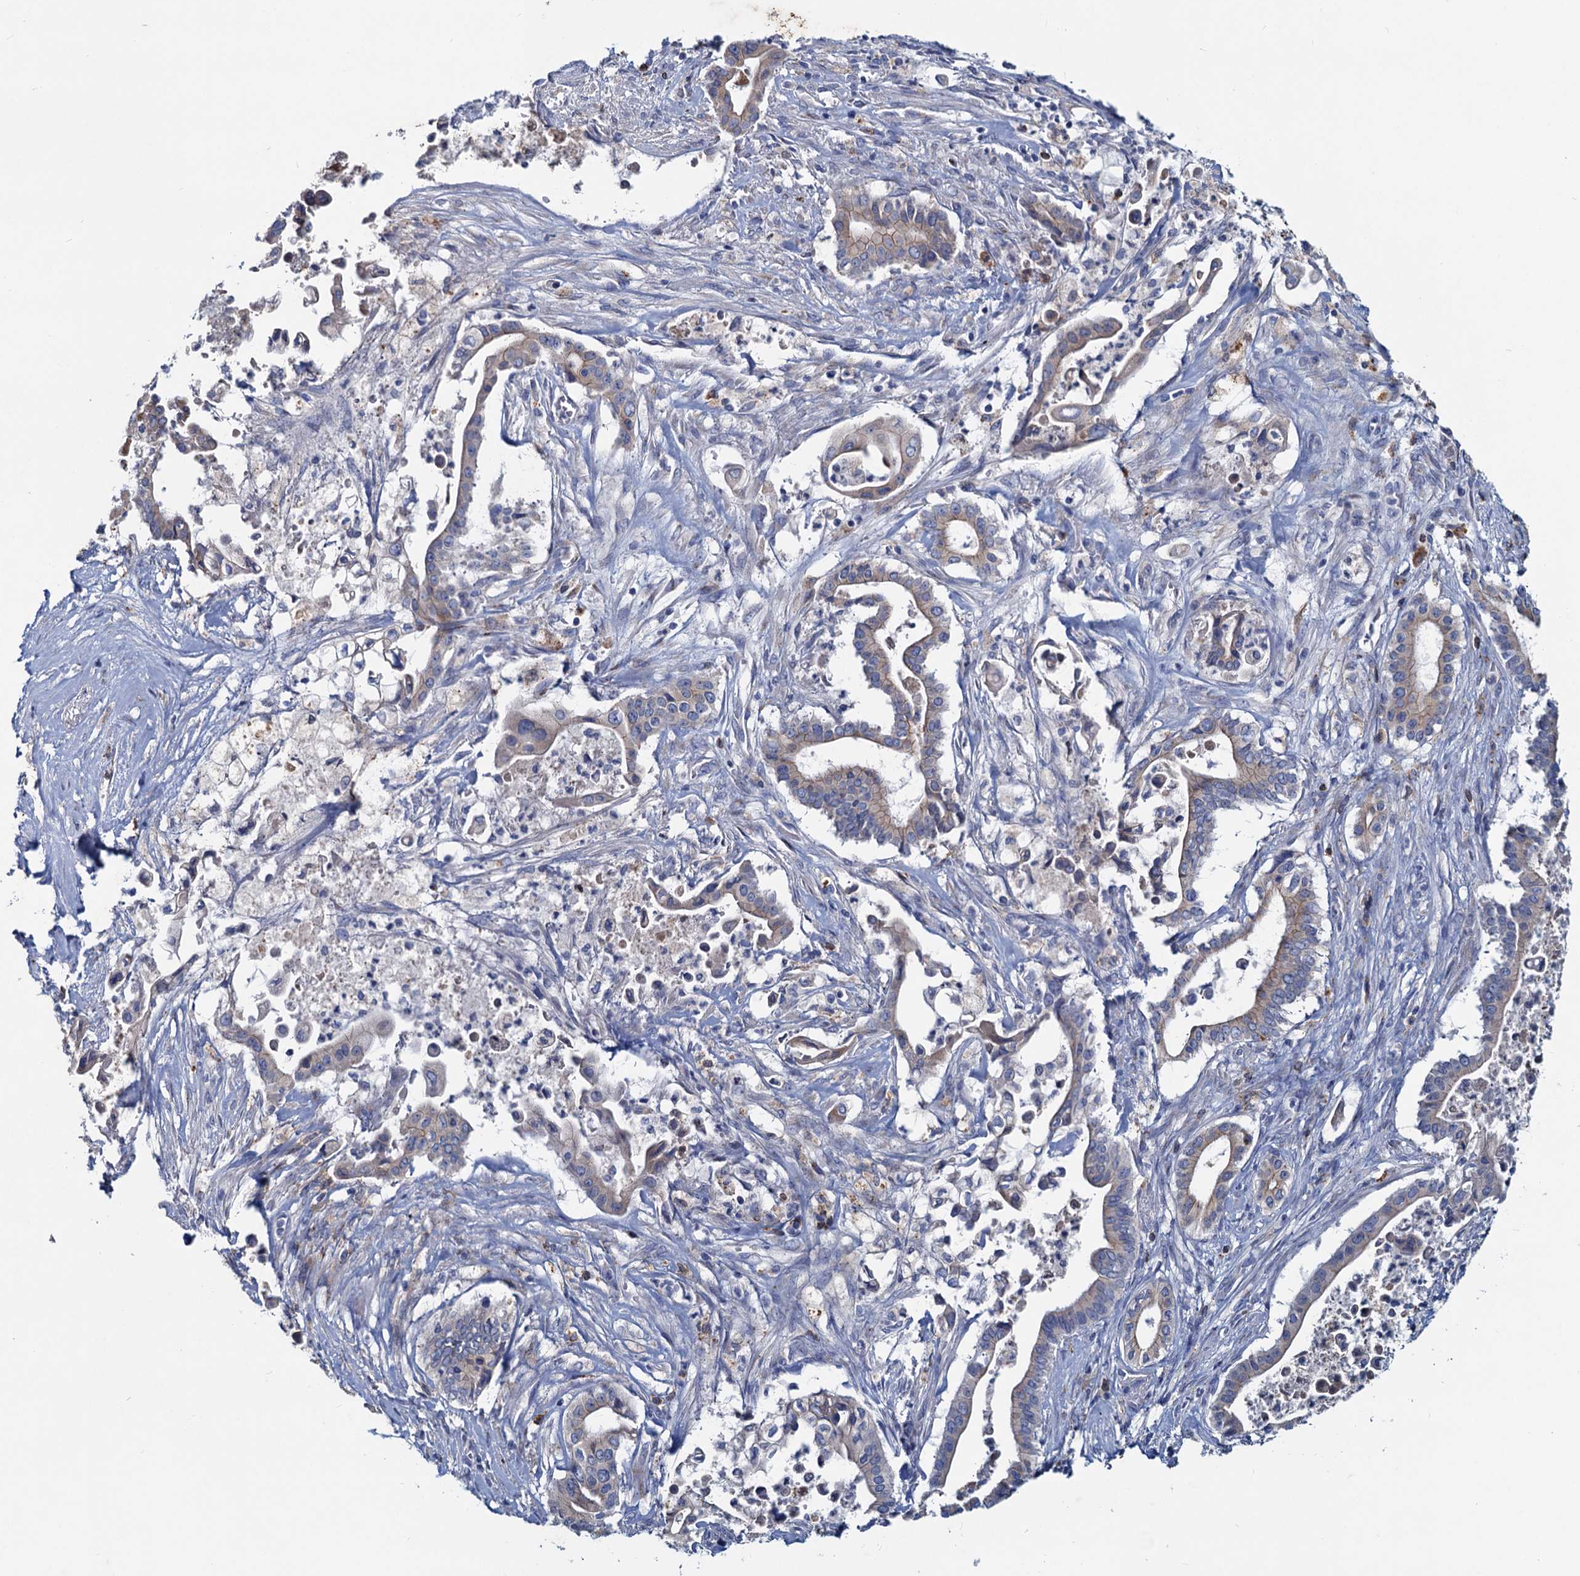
{"staining": {"intensity": "weak", "quantity": "25%-75%", "location": "cytoplasmic/membranous"}, "tissue": "pancreatic cancer", "cell_type": "Tumor cells", "image_type": "cancer", "snomed": [{"axis": "morphology", "description": "Adenocarcinoma, NOS"}, {"axis": "topography", "description": "Pancreas"}], "caption": "Weak cytoplasmic/membranous expression is identified in about 25%-75% of tumor cells in pancreatic cancer (adenocarcinoma).", "gene": "TMX2", "patient": {"sex": "female", "age": 77}}